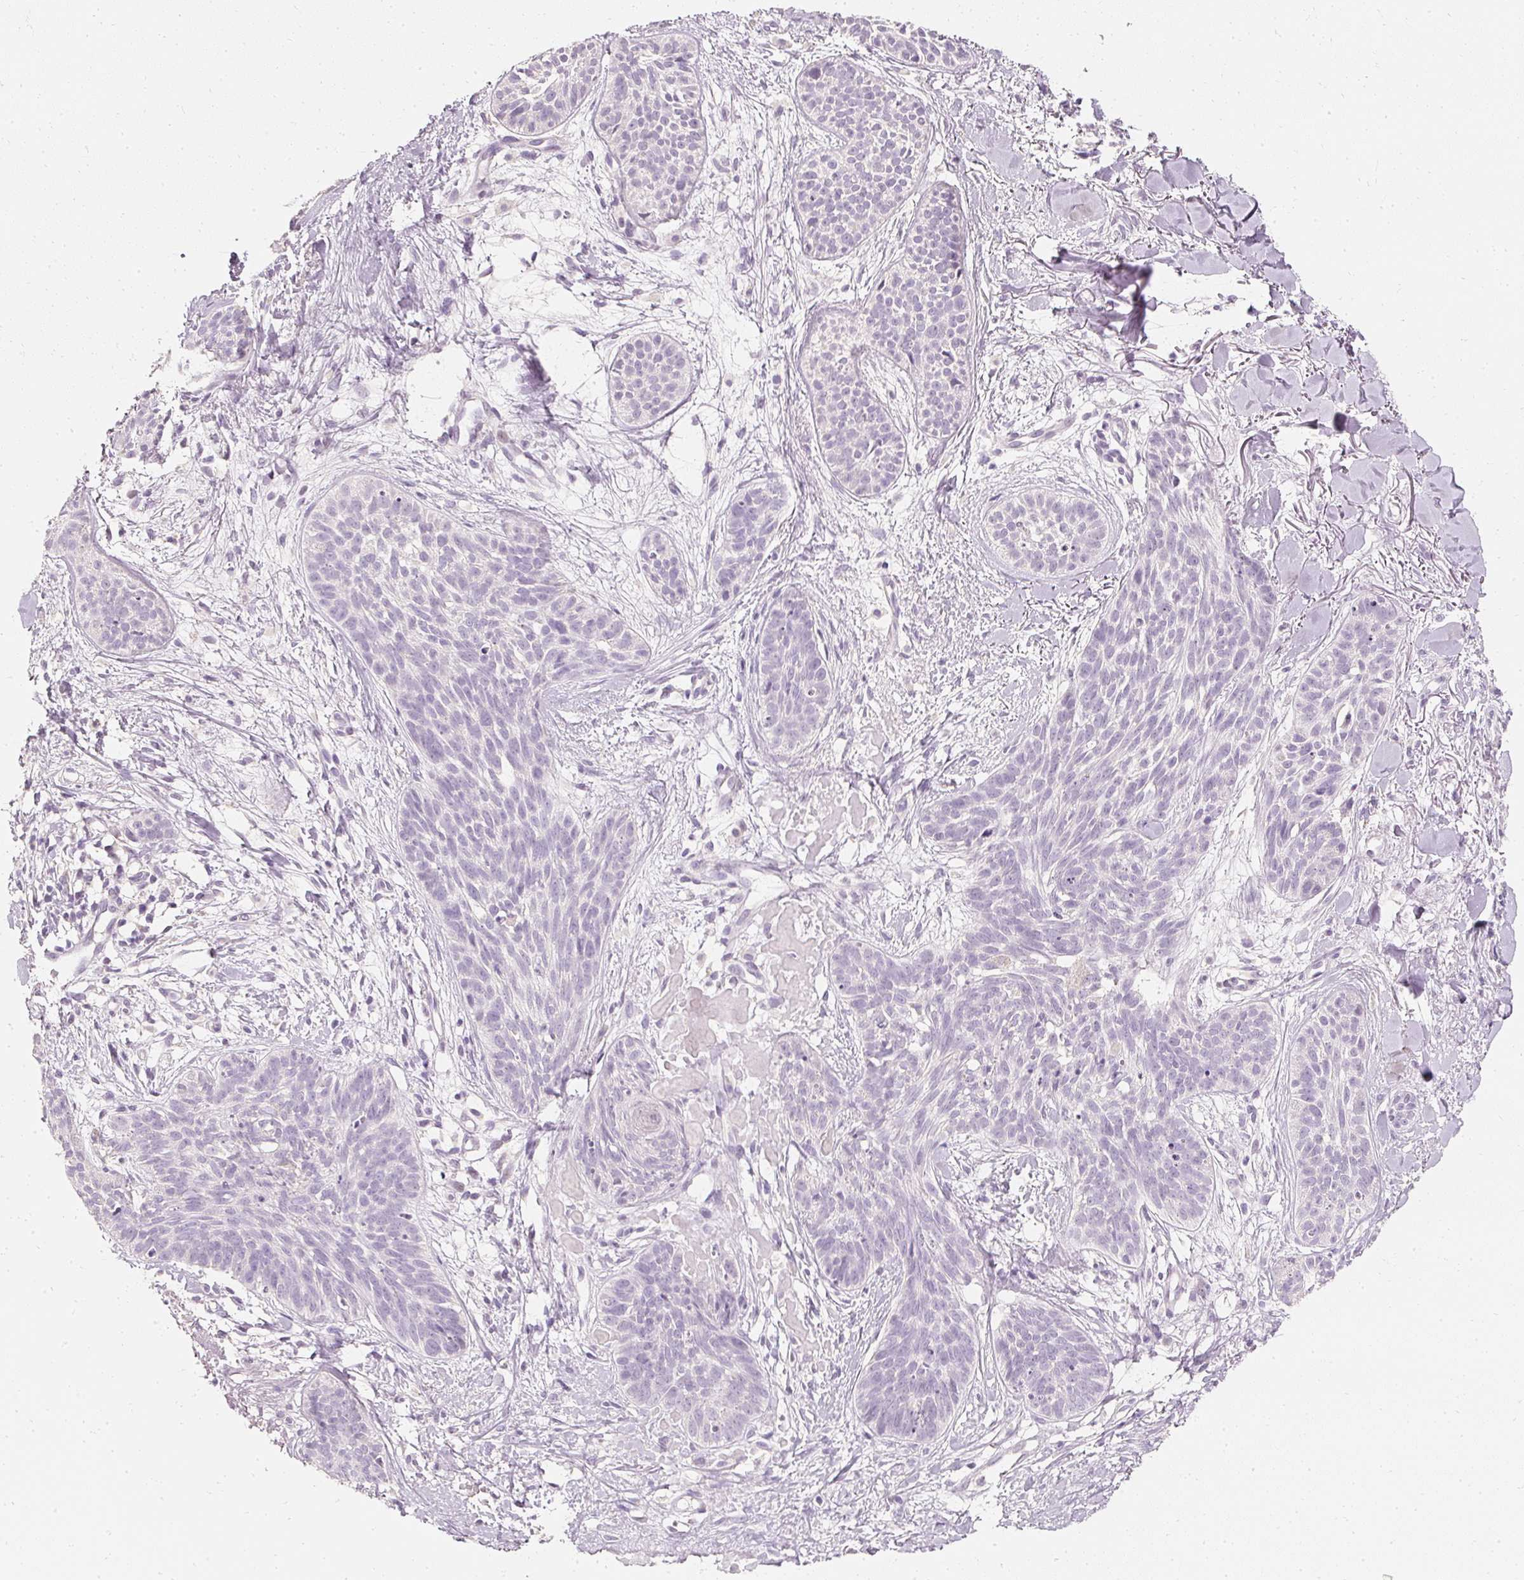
{"staining": {"intensity": "negative", "quantity": "none", "location": "none"}, "tissue": "skin cancer", "cell_type": "Tumor cells", "image_type": "cancer", "snomed": [{"axis": "morphology", "description": "Basal cell carcinoma"}, {"axis": "topography", "description": "Skin"}], "caption": "Protein analysis of skin cancer reveals no significant expression in tumor cells. (DAB (3,3'-diaminobenzidine) immunohistochemistry, high magnification).", "gene": "ELAVL3", "patient": {"sex": "male", "age": 52}}